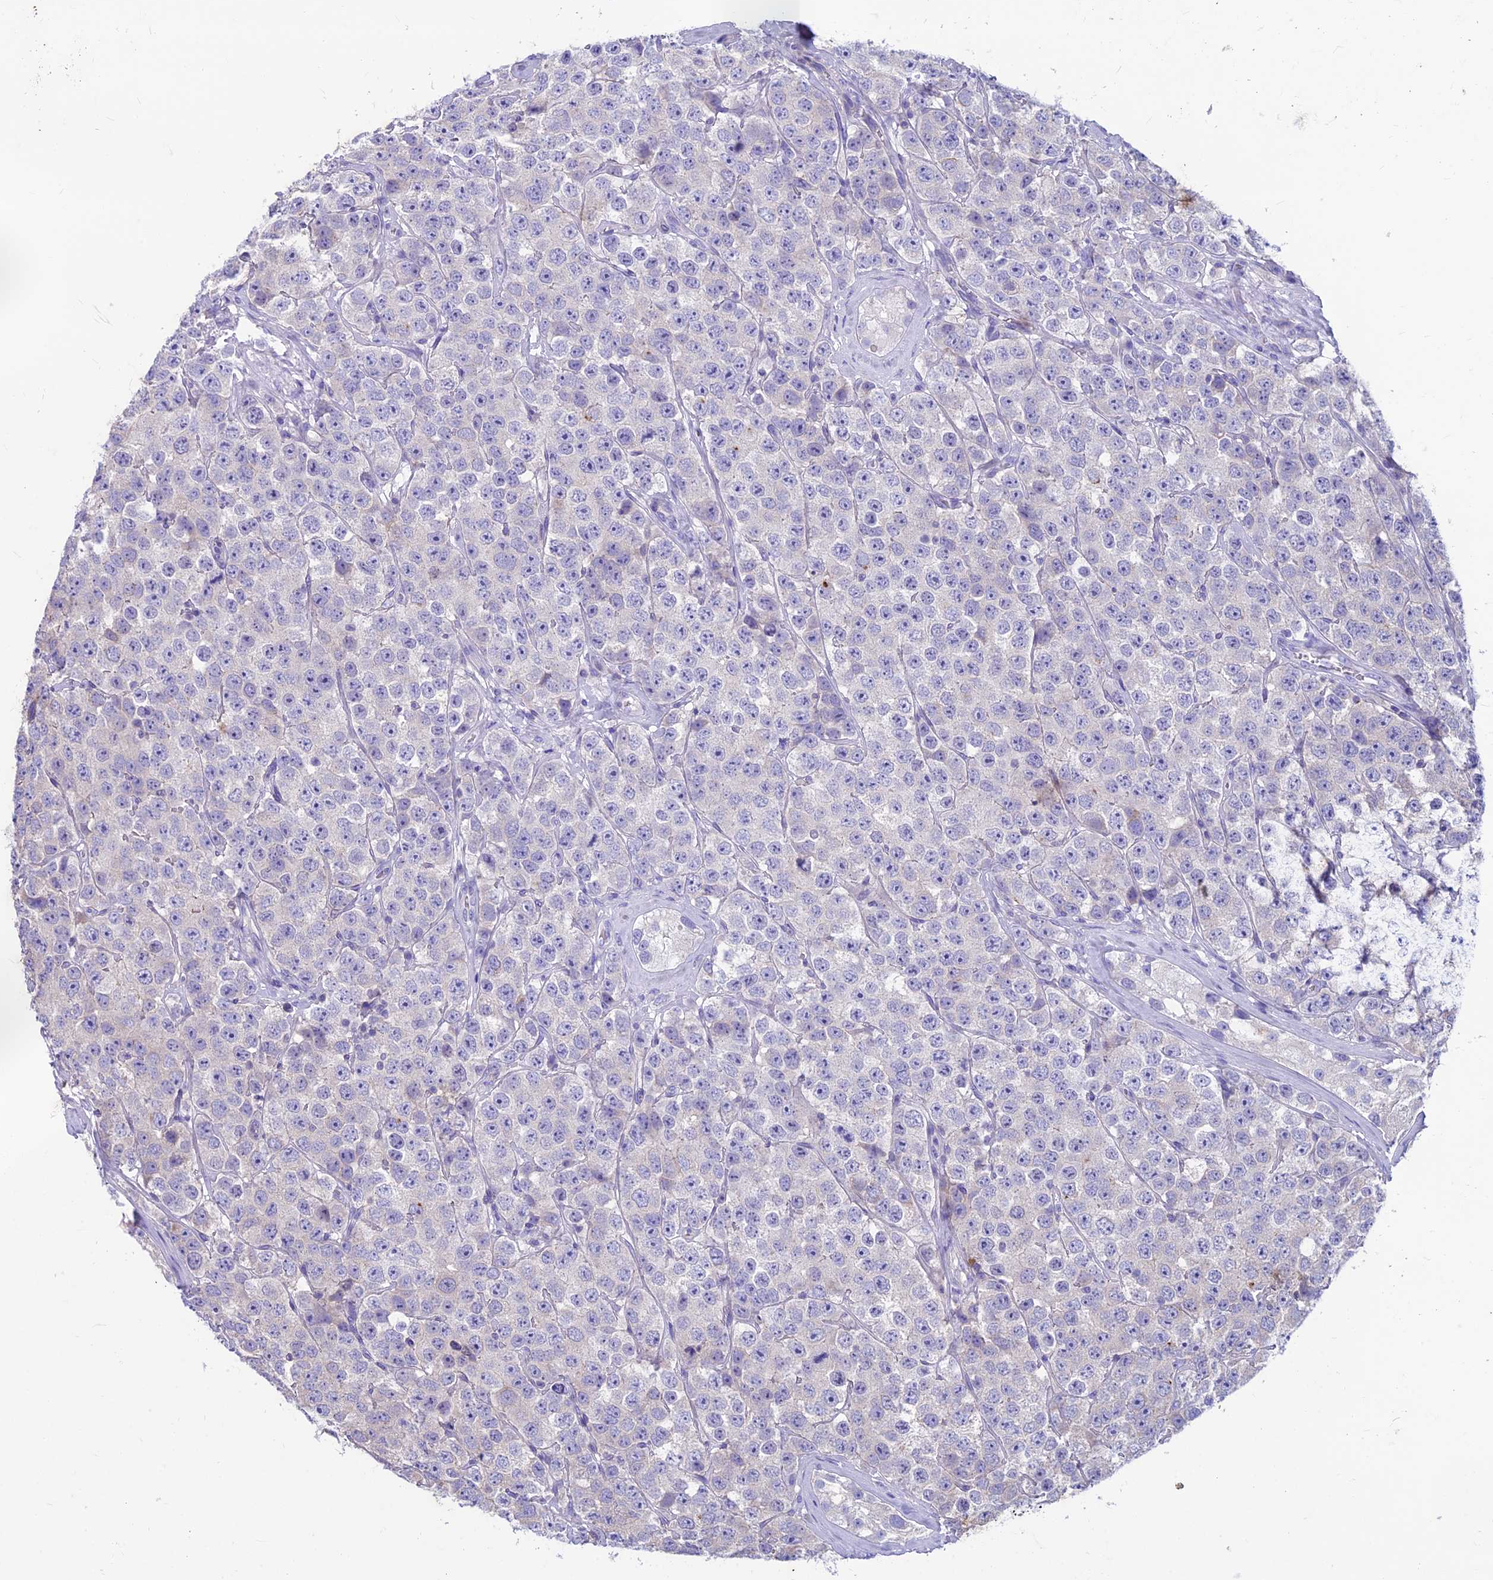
{"staining": {"intensity": "negative", "quantity": "none", "location": "none"}, "tissue": "testis cancer", "cell_type": "Tumor cells", "image_type": "cancer", "snomed": [{"axis": "morphology", "description": "Seminoma, NOS"}, {"axis": "topography", "description": "Testis"}], "caption": "High magnification brightfield microscopy of testis cancer (seminoma) stained with DAB (3,3'-diaminobenzidine) (brown) and counterstained with hematoxylin (blue): tumor cells show no significant positivity.", "gene": "CDAN1", "patient": {"sex": "male", "age": 28}}